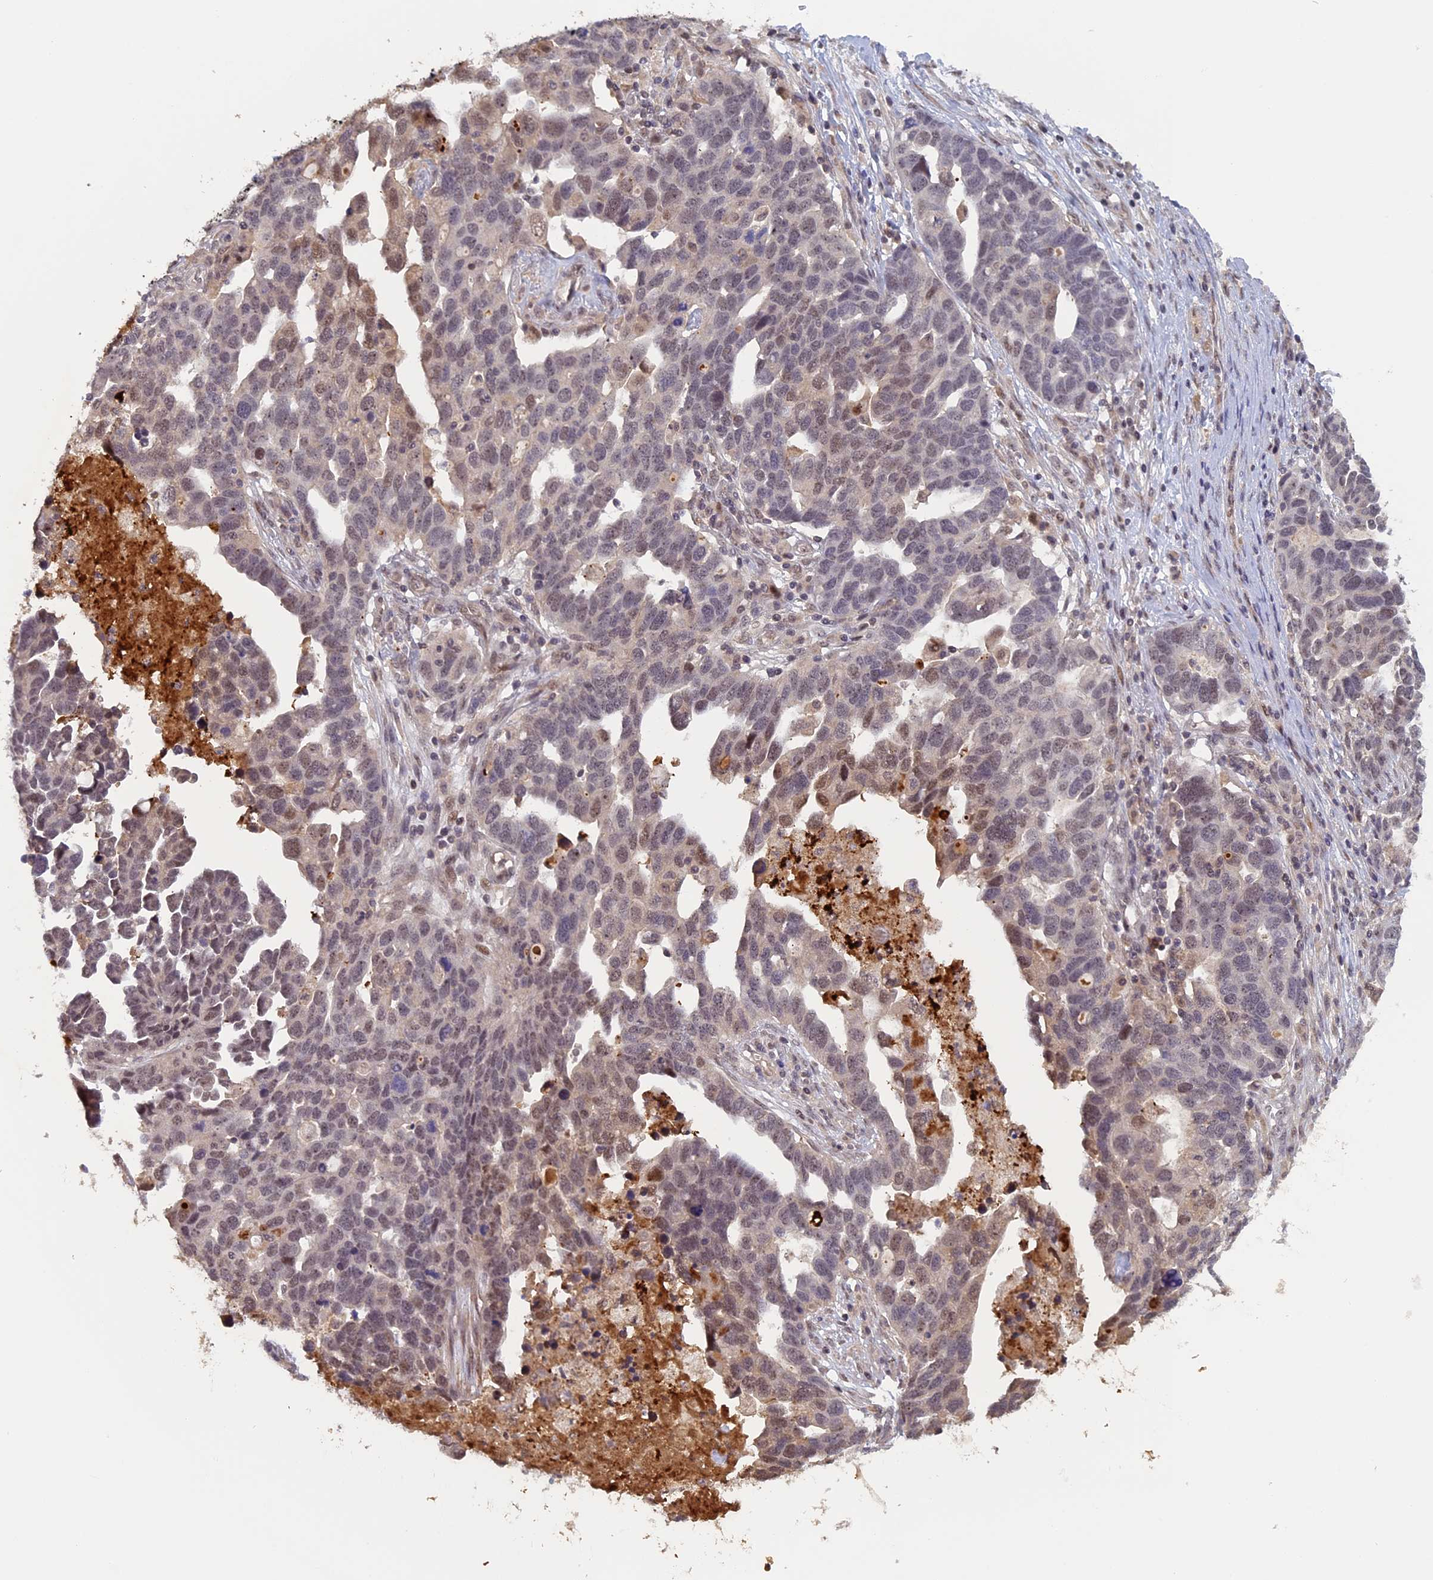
{"staining": {"intensity": "moderate", "quantity": "<25%", "location": "nuclear"}, "tissue": "ovarian cancer", "cell_type": "Tumor cells", "image_type": "cancer", "snomed": [{"axis": "morphology", "description": "Cystadenocarcinoma, serous, NOS"}, {"axis": "topography", "description": "Ovary"}], "caption": "High-magnification brightfield microscopy of ovarian cancer stained with DAB (3,3'-diaminobenzidine) (brown) and counterstained with hematoxylin (blue). tumor cells exhibit moderate nuclear expression is appreciated in about<25% of cells.", "gene": "FAM98C", "patient": {"sex": "female", "age": 54}}